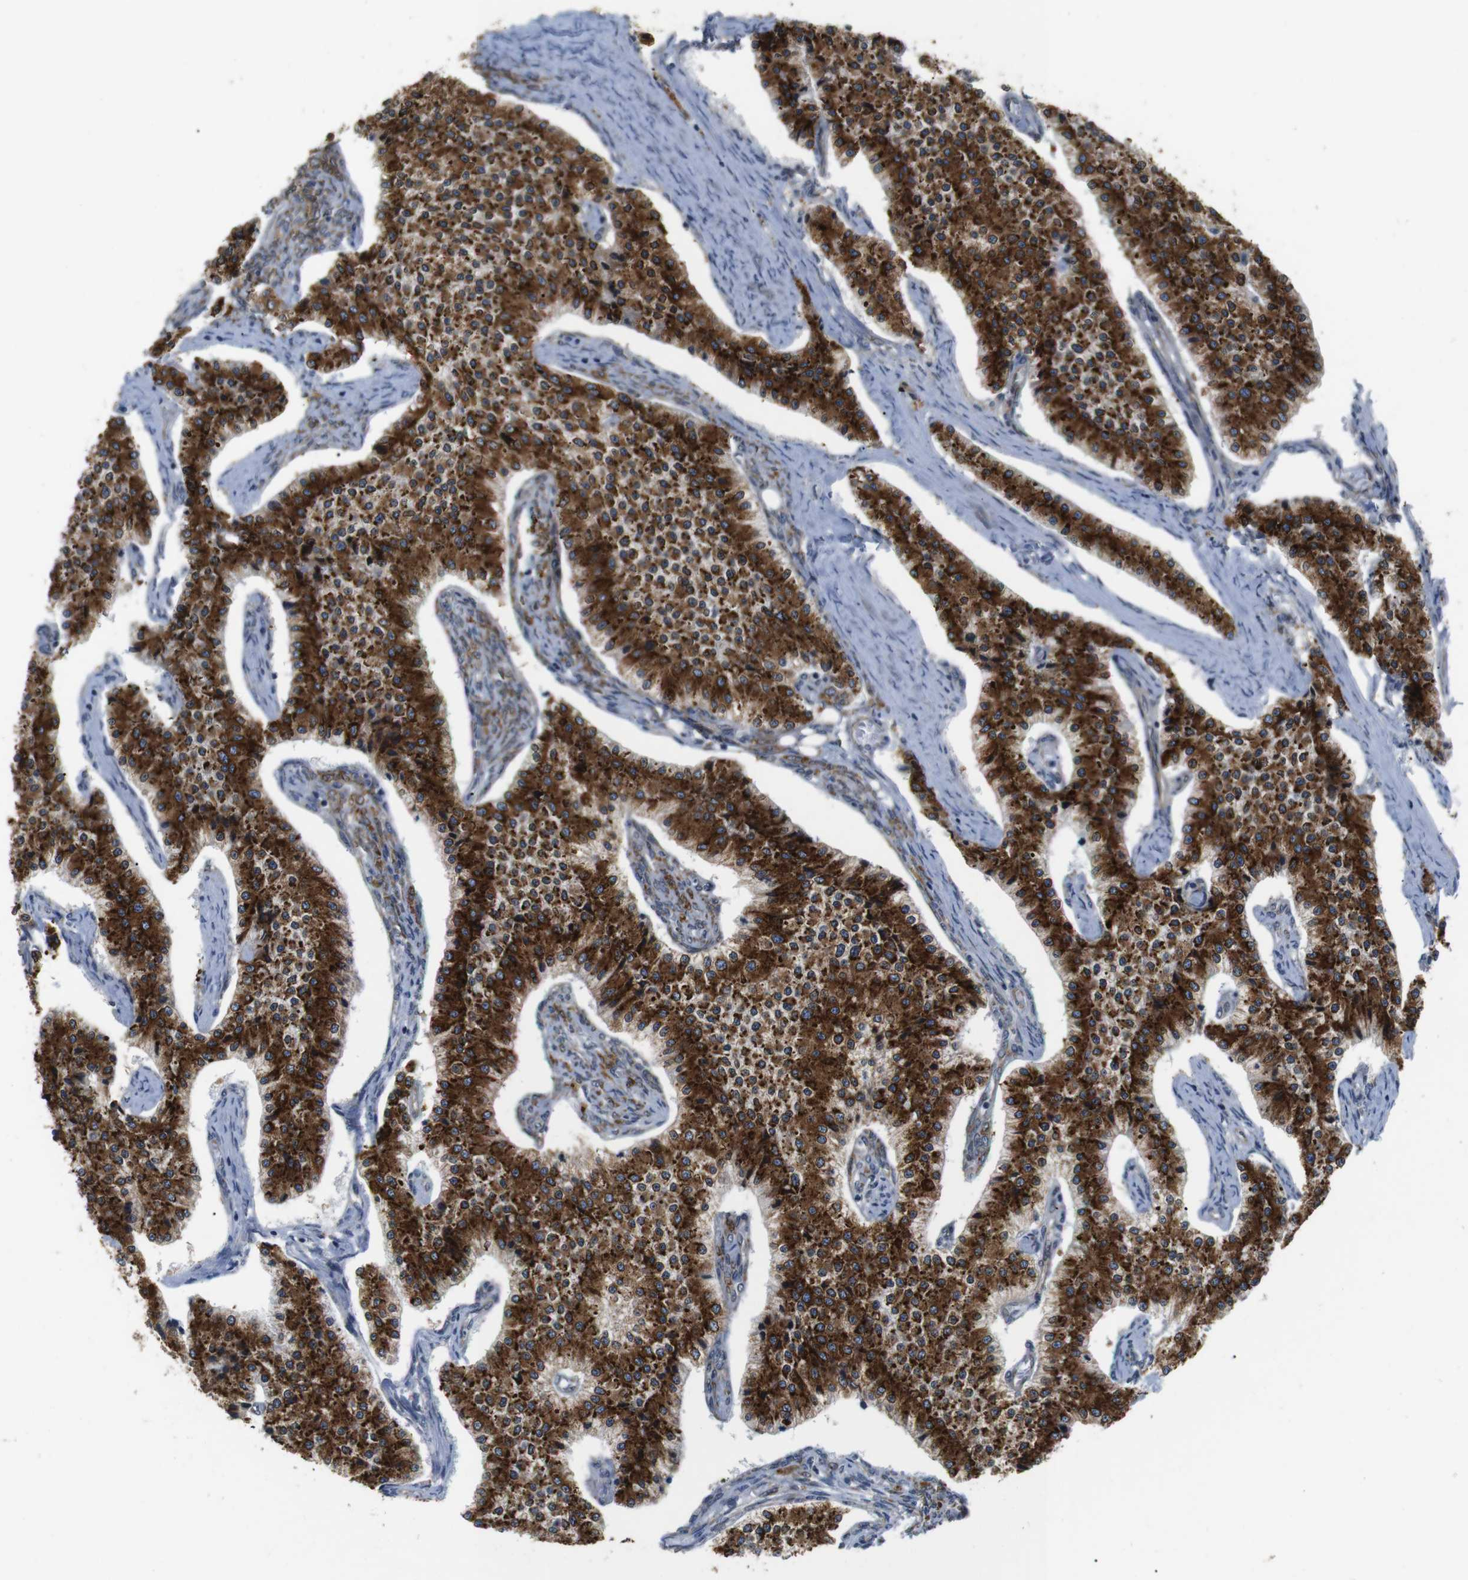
{"staining": {"intensity": "strong", "quantity": ">75%", "location": "cytoplasmic/membranous"}, "tissue": "carcinoid", "cell_type": "Tumor cells", "image_type": "cancer", "snomed": [{"axis": "morphology", "description": "Carcinoid, malignant, NOS"}, {"axis": "topography", "description": "Colon"}], "caption": "Immunohistochemistry (IHC) of human carcinoid (malignant) exhibits high levels of strong cytoplasmic/membranous positivity in approximately >75% of tumor cells. The staining was performed using DAB to visualize the protein expression in brown, while the nuclei were stained in blue with hematoxylin (Magnification: 20x).", "gene": "HACD3", "patient": {"sex": "female", "age": 52}}